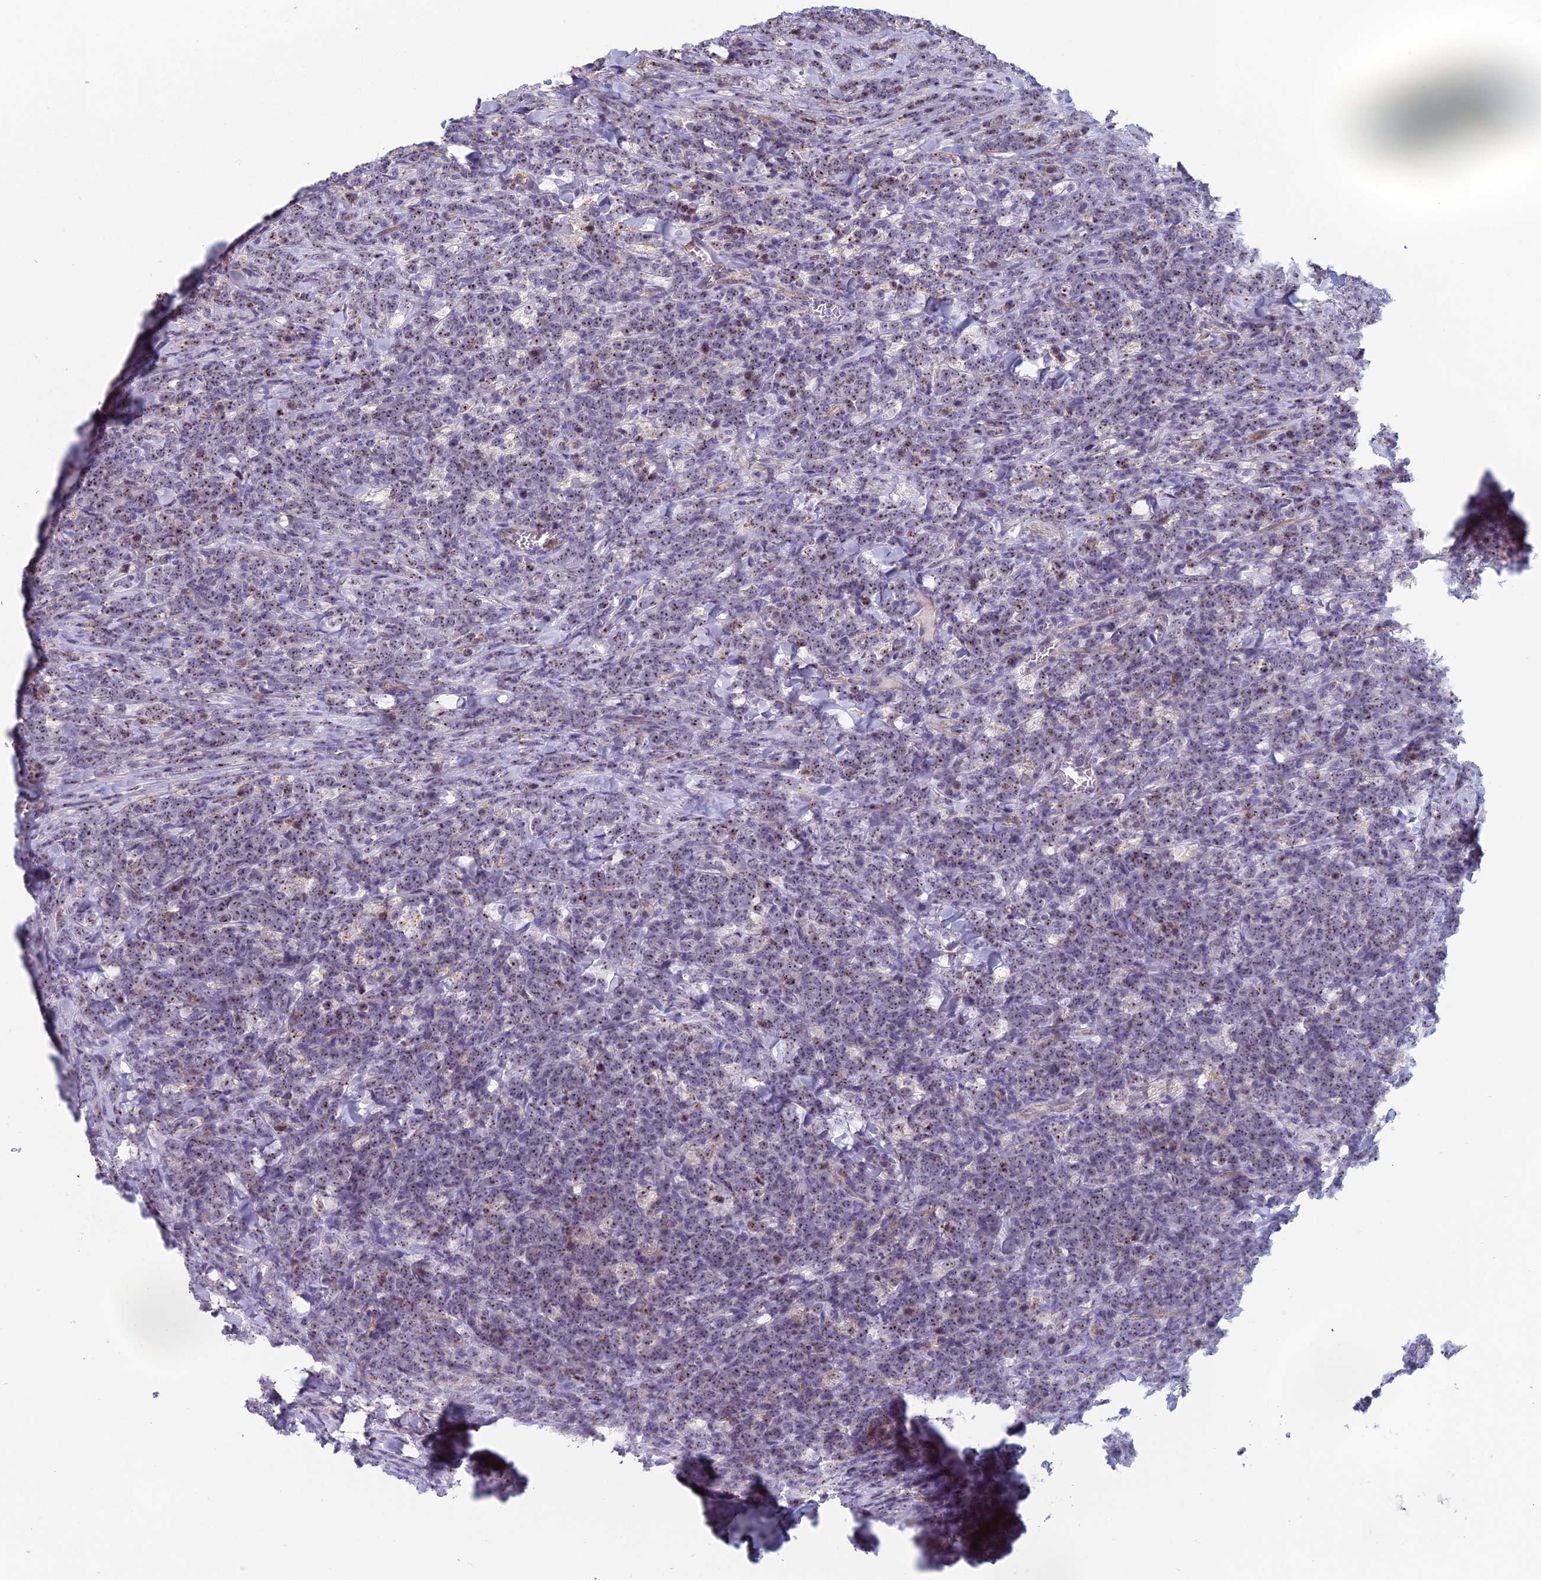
{"staining": {"intensity": "weak", "quantity": ">75%", "location": "nuclear"}, "tissue": "lymphoma", "cell_type": "Tumor cells", "image_type": "cancer", "snomed": [{"axis": "morphology", "description": "Malignant lymphoma, non-Hodgkin's type, High grade"}, {"axis": "topography", "description": "Small intestine"}], "caption": "The photomicrograph reveals immunohistochemical staining of malignant lymphoma, non-Hodgkin's type (high-grade). There is weak nuclear expression is identified in approximately >75% of tumor cells.", "gene": "NOC2L", "patient": {"sex": "male", "age": 8}}